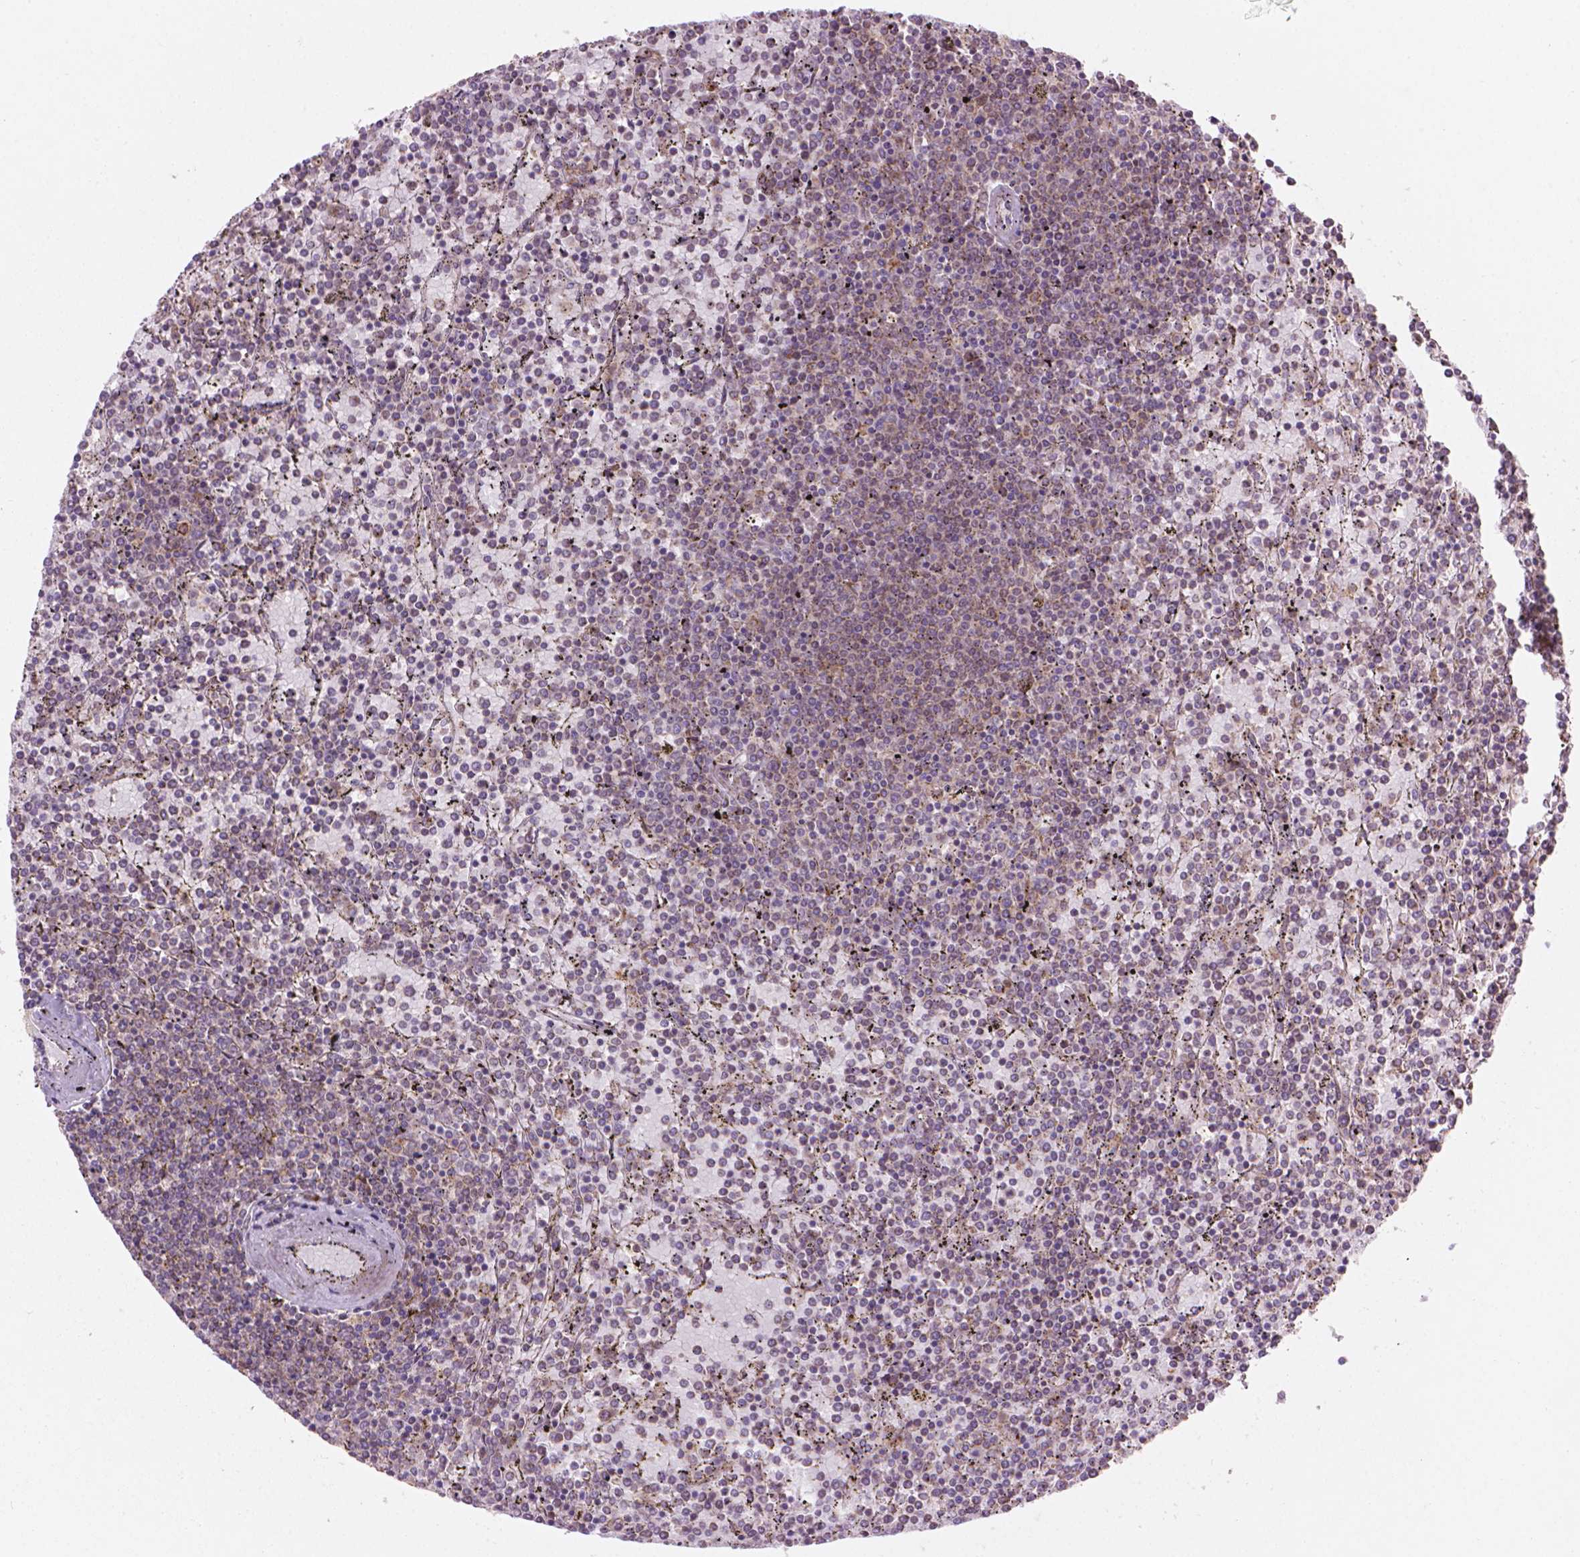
{"staining": {"intensity": "negative", "quantity": "none", "location": "none"}, "tissue": "lymphoma", "cell_type": "Tumor cells", "image_type": "cancer", "snomed": [{"axis": "morphology", "description": "Malignant lymphoma, non-Hodgkin's type, Low grade"}, {"axis": "topography", "description": "Spleen"}], "caption": "A histopathology image of human lymphoma is negative for staining in tumor cells. (DAB (3,3'-diaminobenzidine) immunohistochemistry (IHC), high magnification).", "gene": "VARS2", "patient": {"sex": "female", "age": 77}}